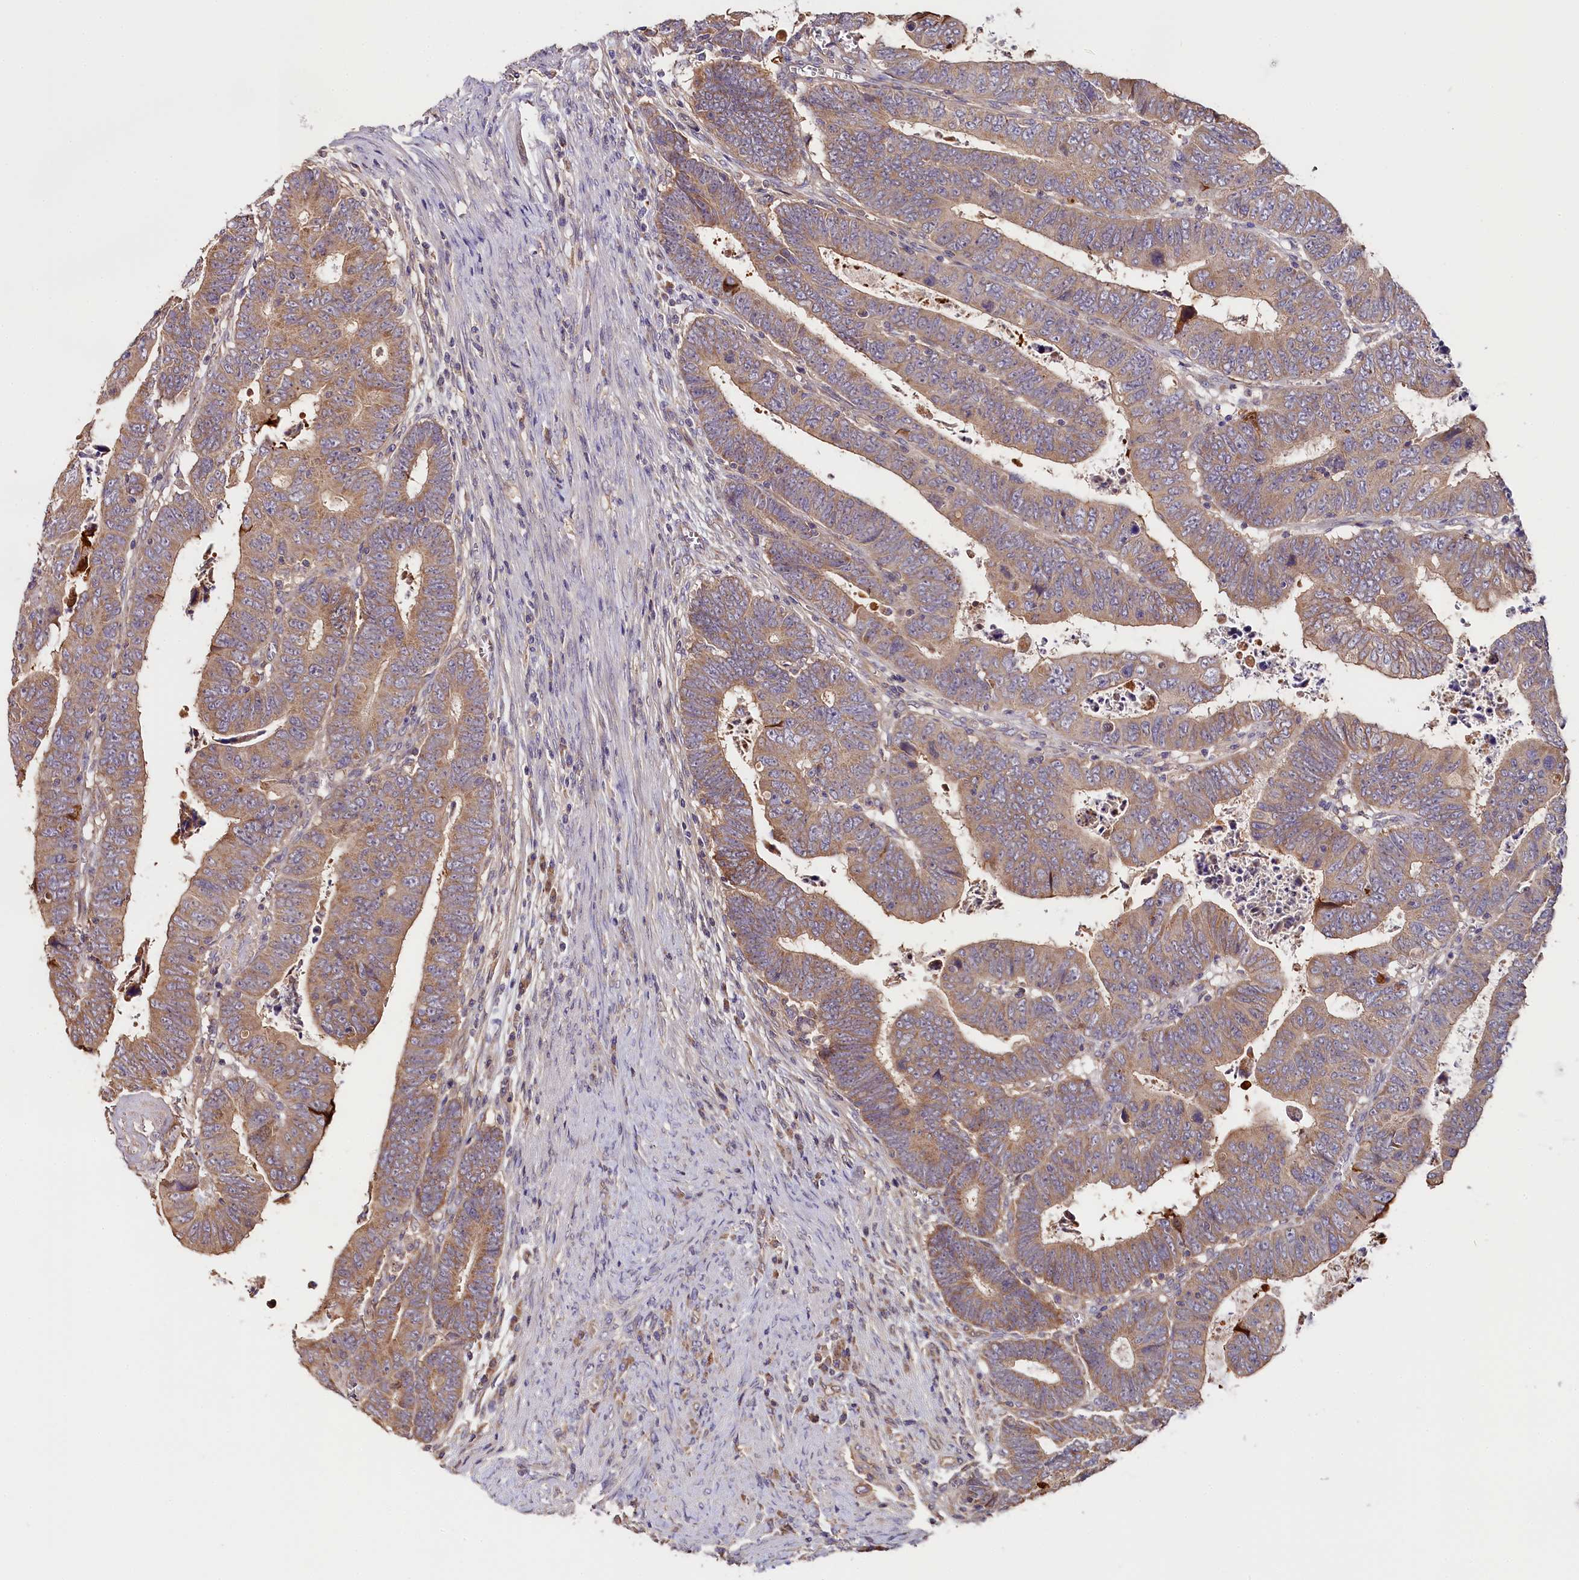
{"staining": {"intensity": "moderate", "quantity": "25%-75%", "location": "cytoplasmic/membranous"}, "tissue": "colorectal cancer", "cell_type": "Tumor cells", "image_type": "cancer", "snomed": [{"axis": "morphology", "description": "Normal tissue, NOS"}, {"axis": "morphology", "description": "Adenocarcinoma, NOS"}, {"axis": "topography", "description": "Rectum"}], "caption": "DAB immunohistochemical staining of colorectal cancer displays moderate cytoplasmic/membranous protein staining in approximately 25%-75% of tumor cells.", "gene": "KATNB1", "patient": {"sex": "female", "age": 65}}